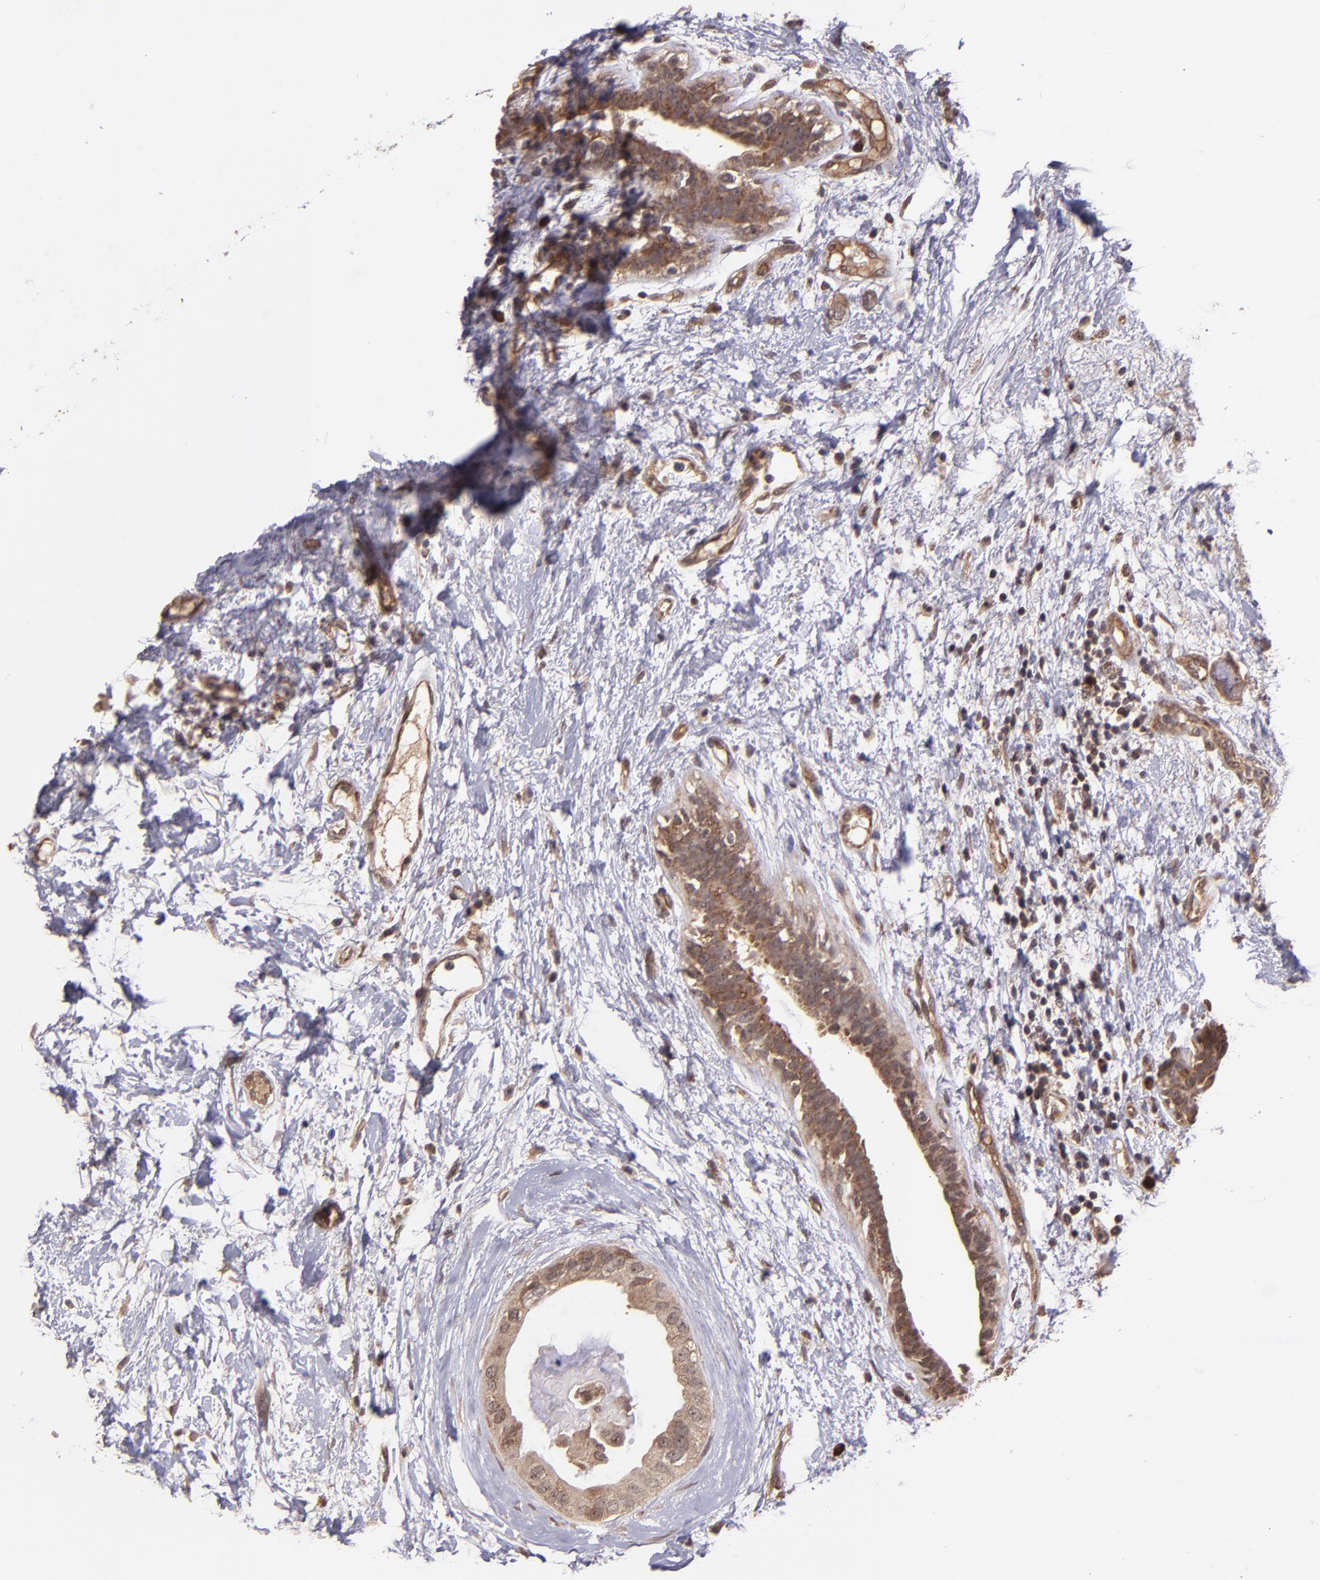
{"staining": {"intensity": "strong", "quantity": ">75%", "location": "cytoplasmic/membranous"}, "tissue": "breast cancer", "cell_type": "Tumor cells", "image_type": "cancer", "snomed": [{"axis": "morphology", "description": "Duct carcinoma"}, {"axis": "topography", "description": "Breast"}], "caption": "A brown stain labels strong cytoplasmic/membranous staining of a protein in breast cancer tumor cells.", "gene": "USP51", "patient": {"sex": "female", "age": 40}}